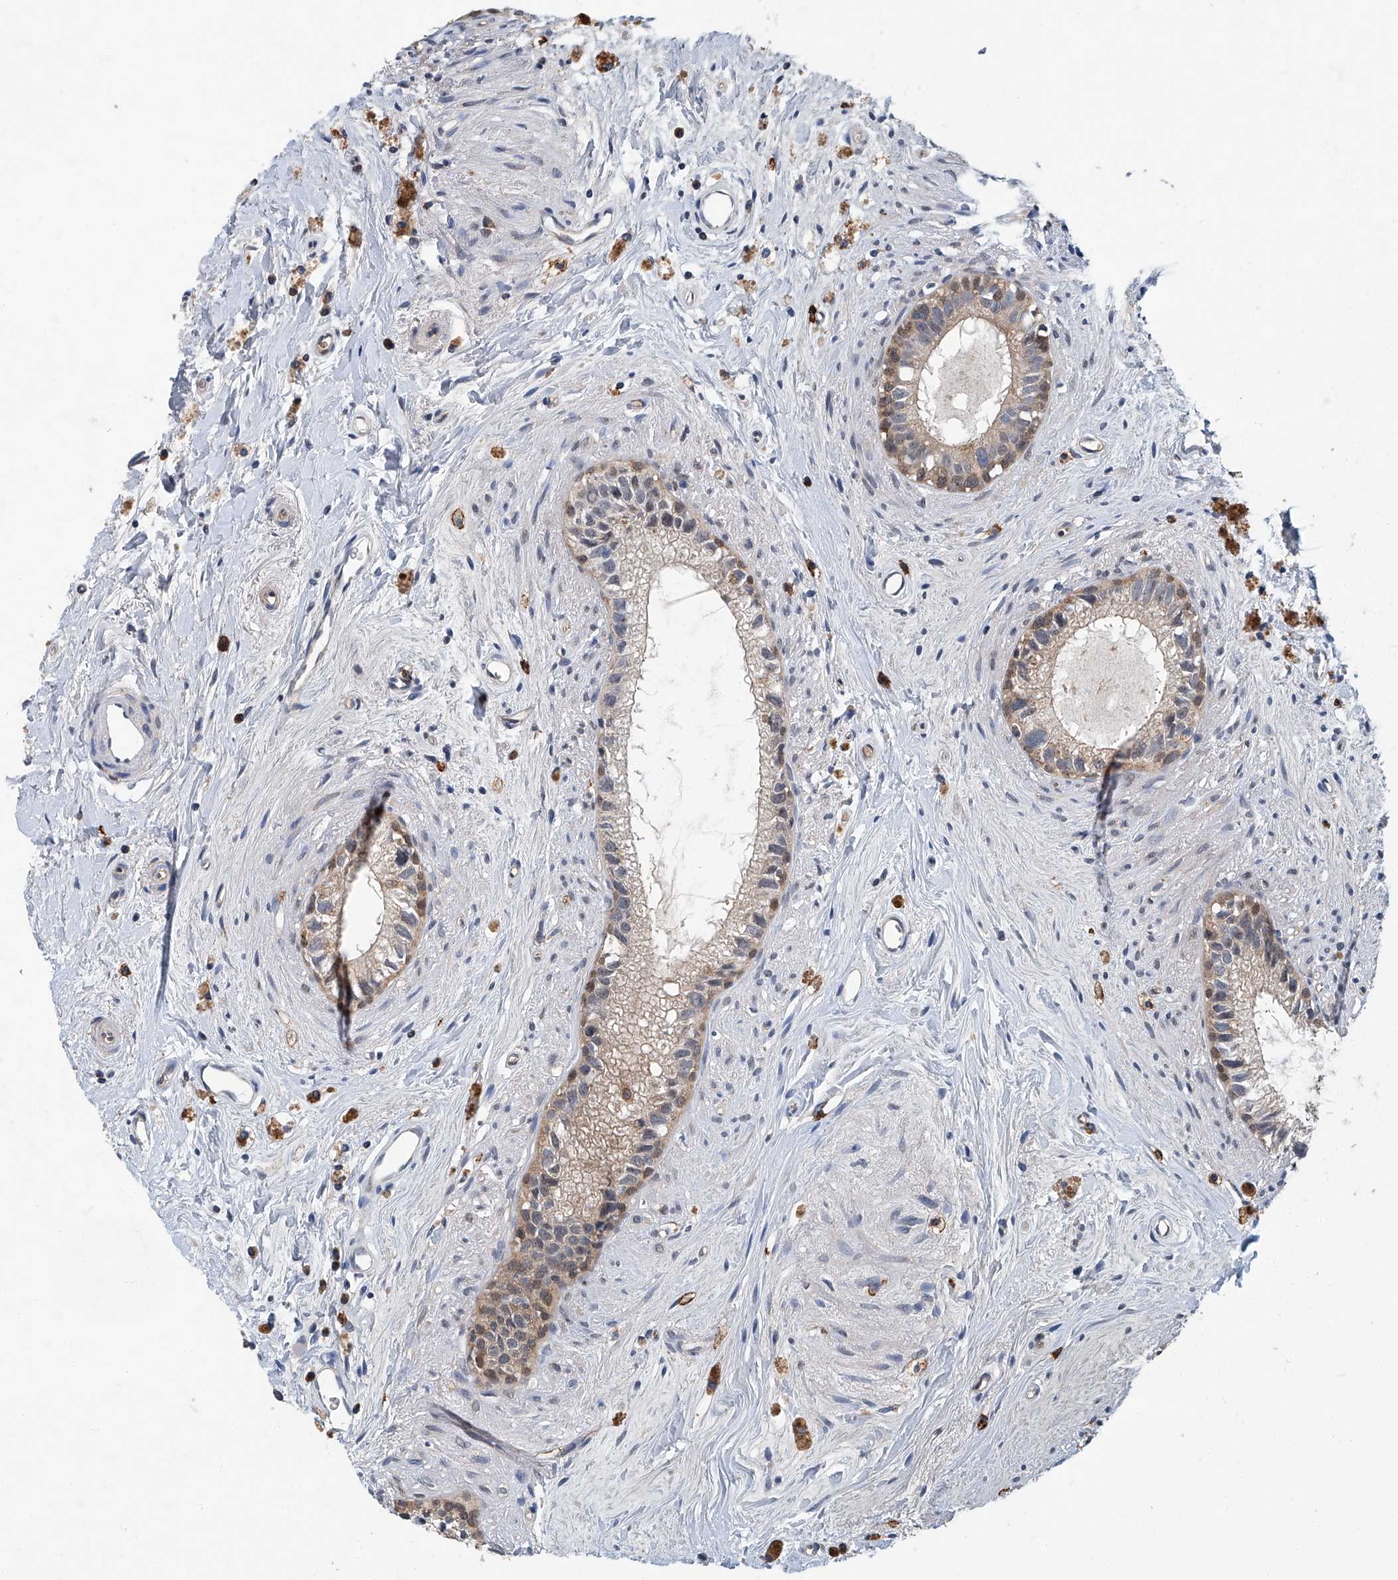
{"staining": {"intensity": "moderate", "quantity": "25%-75%", "location": "cytoplasmic/membranous,nuclear"}, "tissue": "epididymis", "cell_type": "Glandular cells", "image_type": "normal", "snomed": [{"axis": "morphology", "description": "Normal tissue, NOS"}, {"axis": "topography", "description": "Epididymis"}], "caption": "This histopathology image demonstrates immunohistochemistry (IHC) staining of benign epididymis, with medium moderate cytoplasmic/membranous,nuclear staining in approximately 25%-75% of glandular cells.", "gene": "CLK1", "patient": {"sex": "male", "age": 80}}